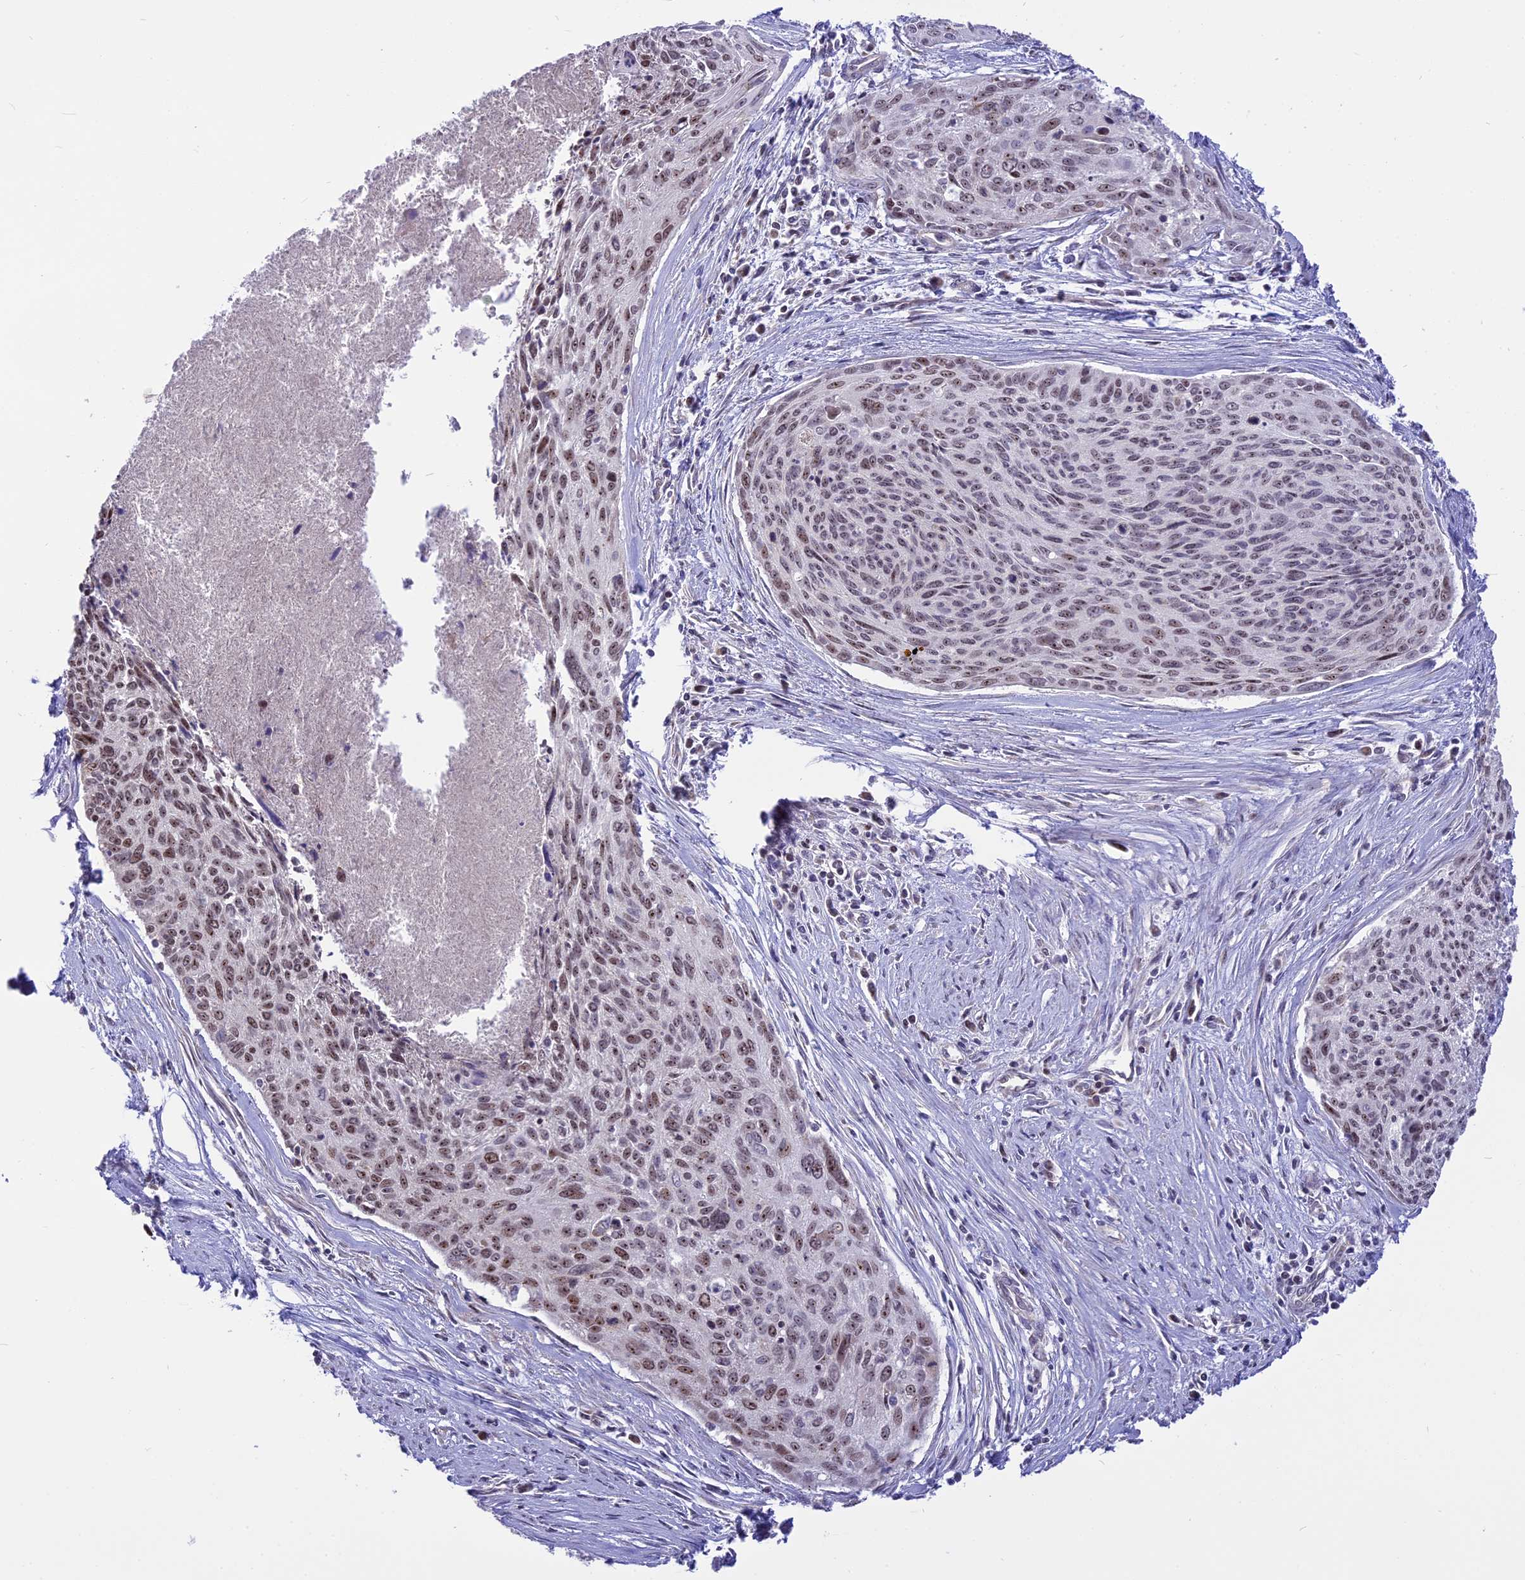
{"staining": {"intensity": "moderate", "quantity": ">75%", "location": "nuclear"}, "tissue": "cervical cancer", "cell_type": "Tumor cells", "image_type": "cancer", "snomed": [{"axis": "morphology", "description": "Squamous cell carcinoma, NOS"}, {"axis": "topography", "description": "Cervix"}], "caption": "Cervical squamous cell carcinoma stained with a protein marker reveals moderate staining in tumor cells.", "gene": "CMSS1", "patient": {"sex": "female", "age": 55}}